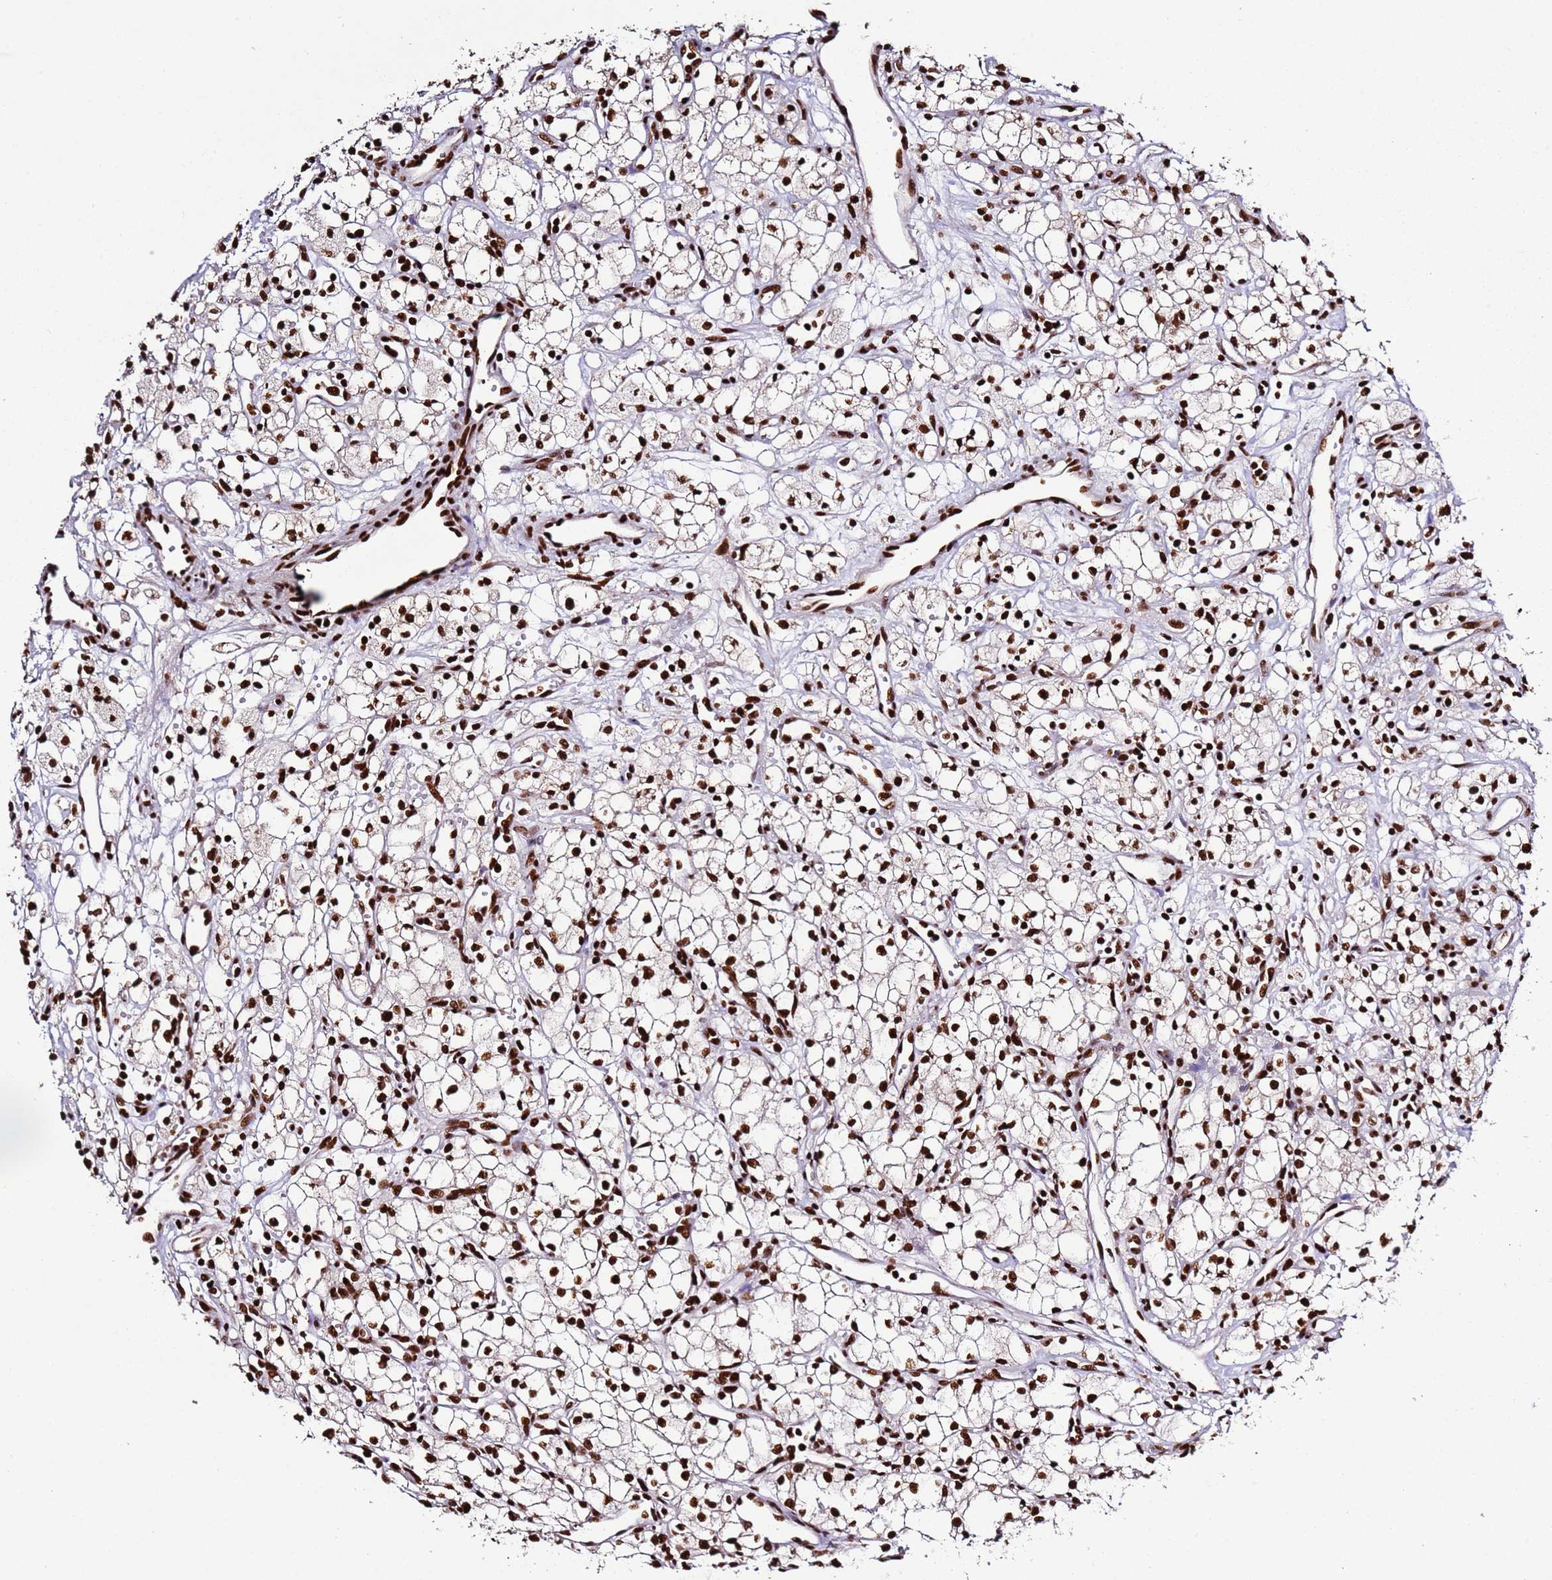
{"staining": {"intensity": "strong", "quantity": ">75%", "location": "nuclear"}, "tissue": "renal cancer", "cell_type": "Tumor cells", "image_type": "cancer", "snomed": [{"axis": "morphology", "description": "Adenocarcinoma, NOS"}, {"axis": "topography", "description": "Kidney"}], "caption": "Protein expression analysis of human renal adenocarcinoma reveals strong nuclear staining in about >75% of tumor cells. (DAB IHC, brown staining for protein, blue staining for nuclei).", "gene": "C6orf226", "patient": {"sex": "male", "age": 59}}